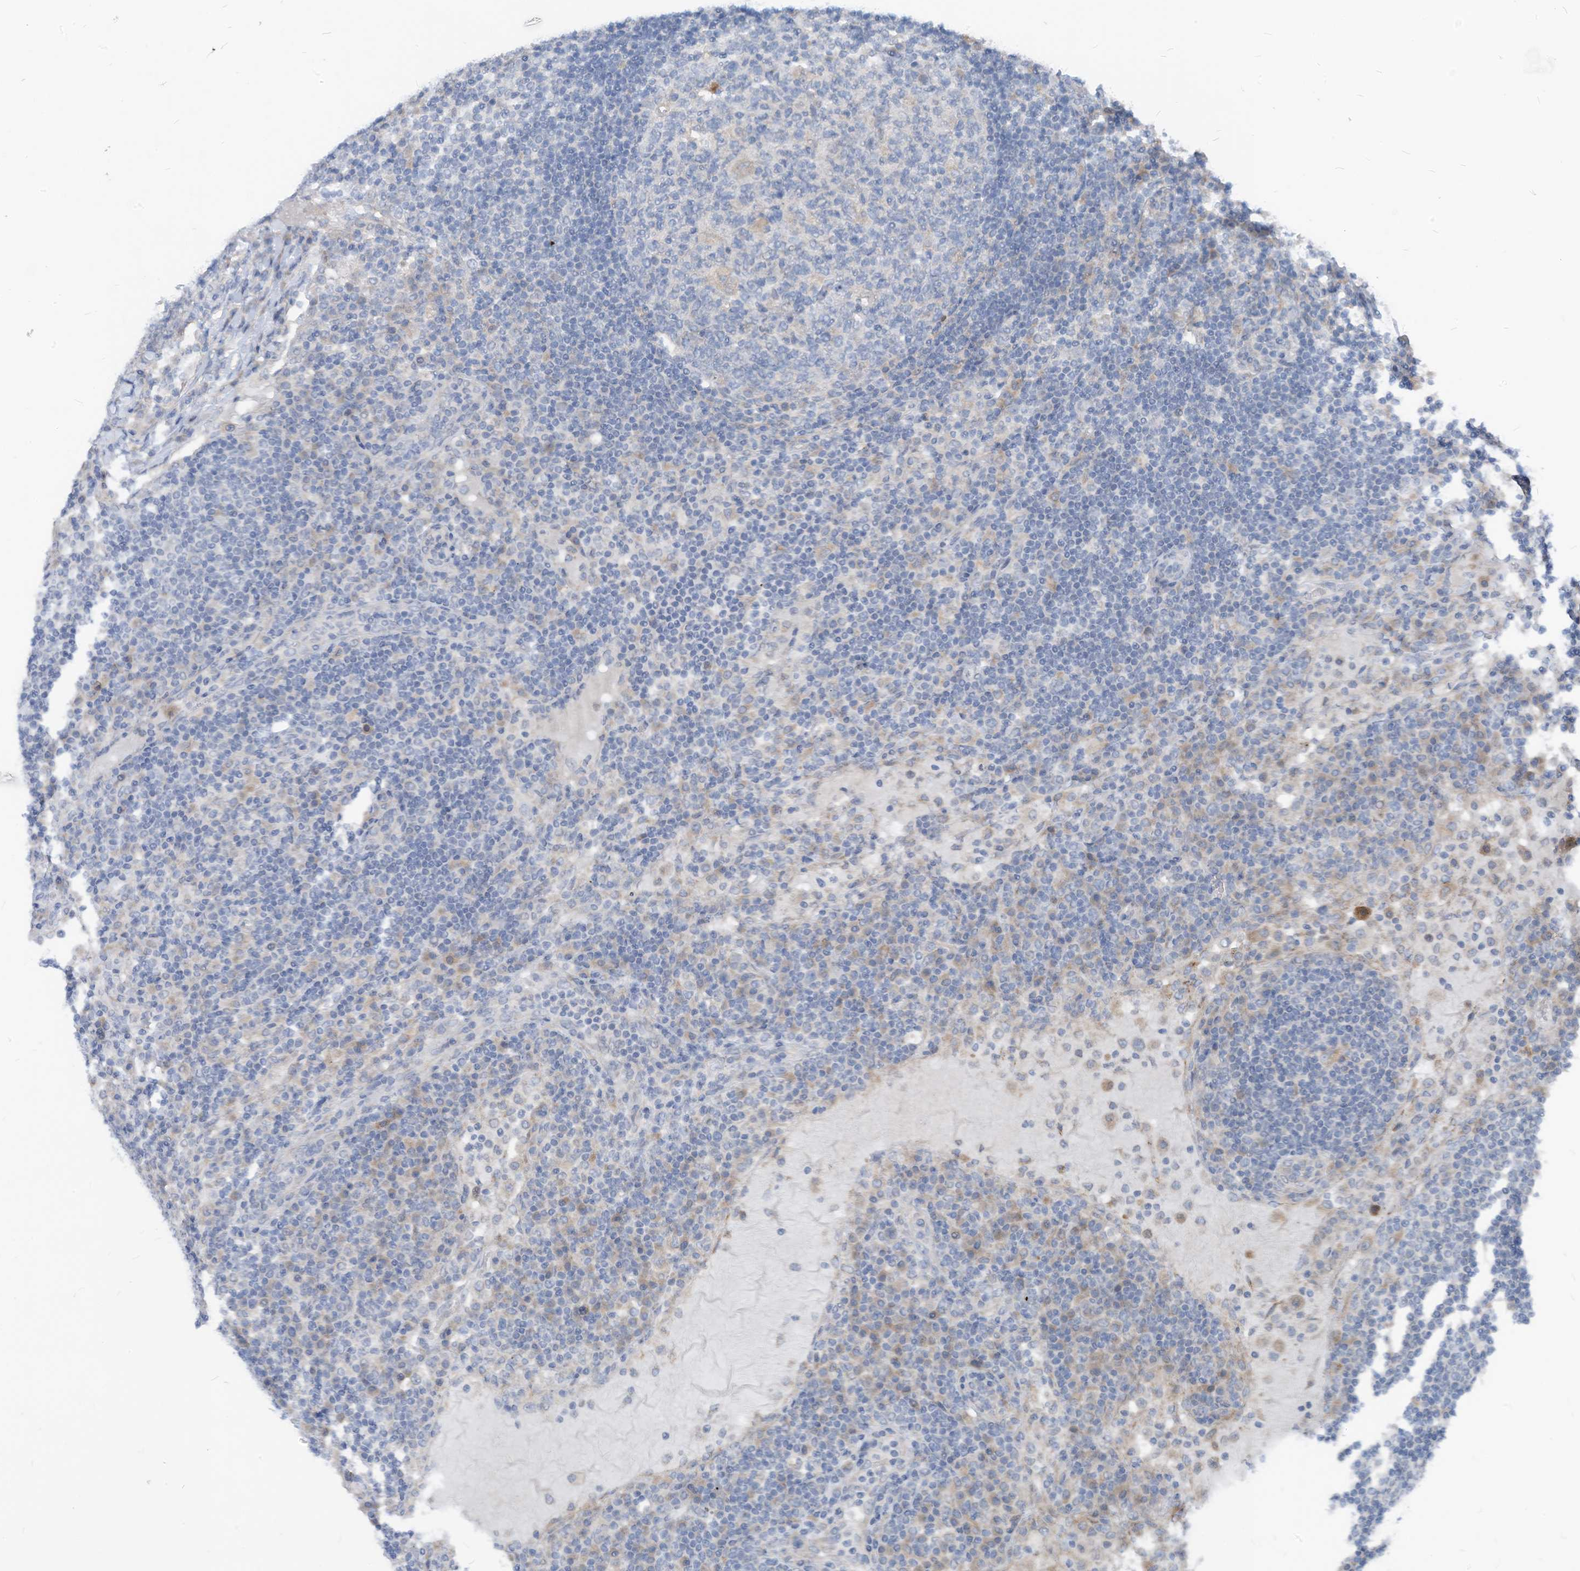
{"staining": {"intensity": "negative", "quantity": "none", "location": "none"}, "tissue": "lymph node", "cell_type": "Germinal center cells", "image_type": "normal", "snomed": [{"axis": "morphology", "description": "Normal tissue, NOS"}, {"axis": "topography", "description": "Lymph node"}], "caption": "High magnification brightfield microscopy of unremarkable lymph node stained with DAB (3,3'-diaminobenzidine) (brown) and counterstained with hematoxylin (blue): germinal center cells show no significant expression.", "gene": "LDAH", "patient": {"sex": "female", "age": 53}}